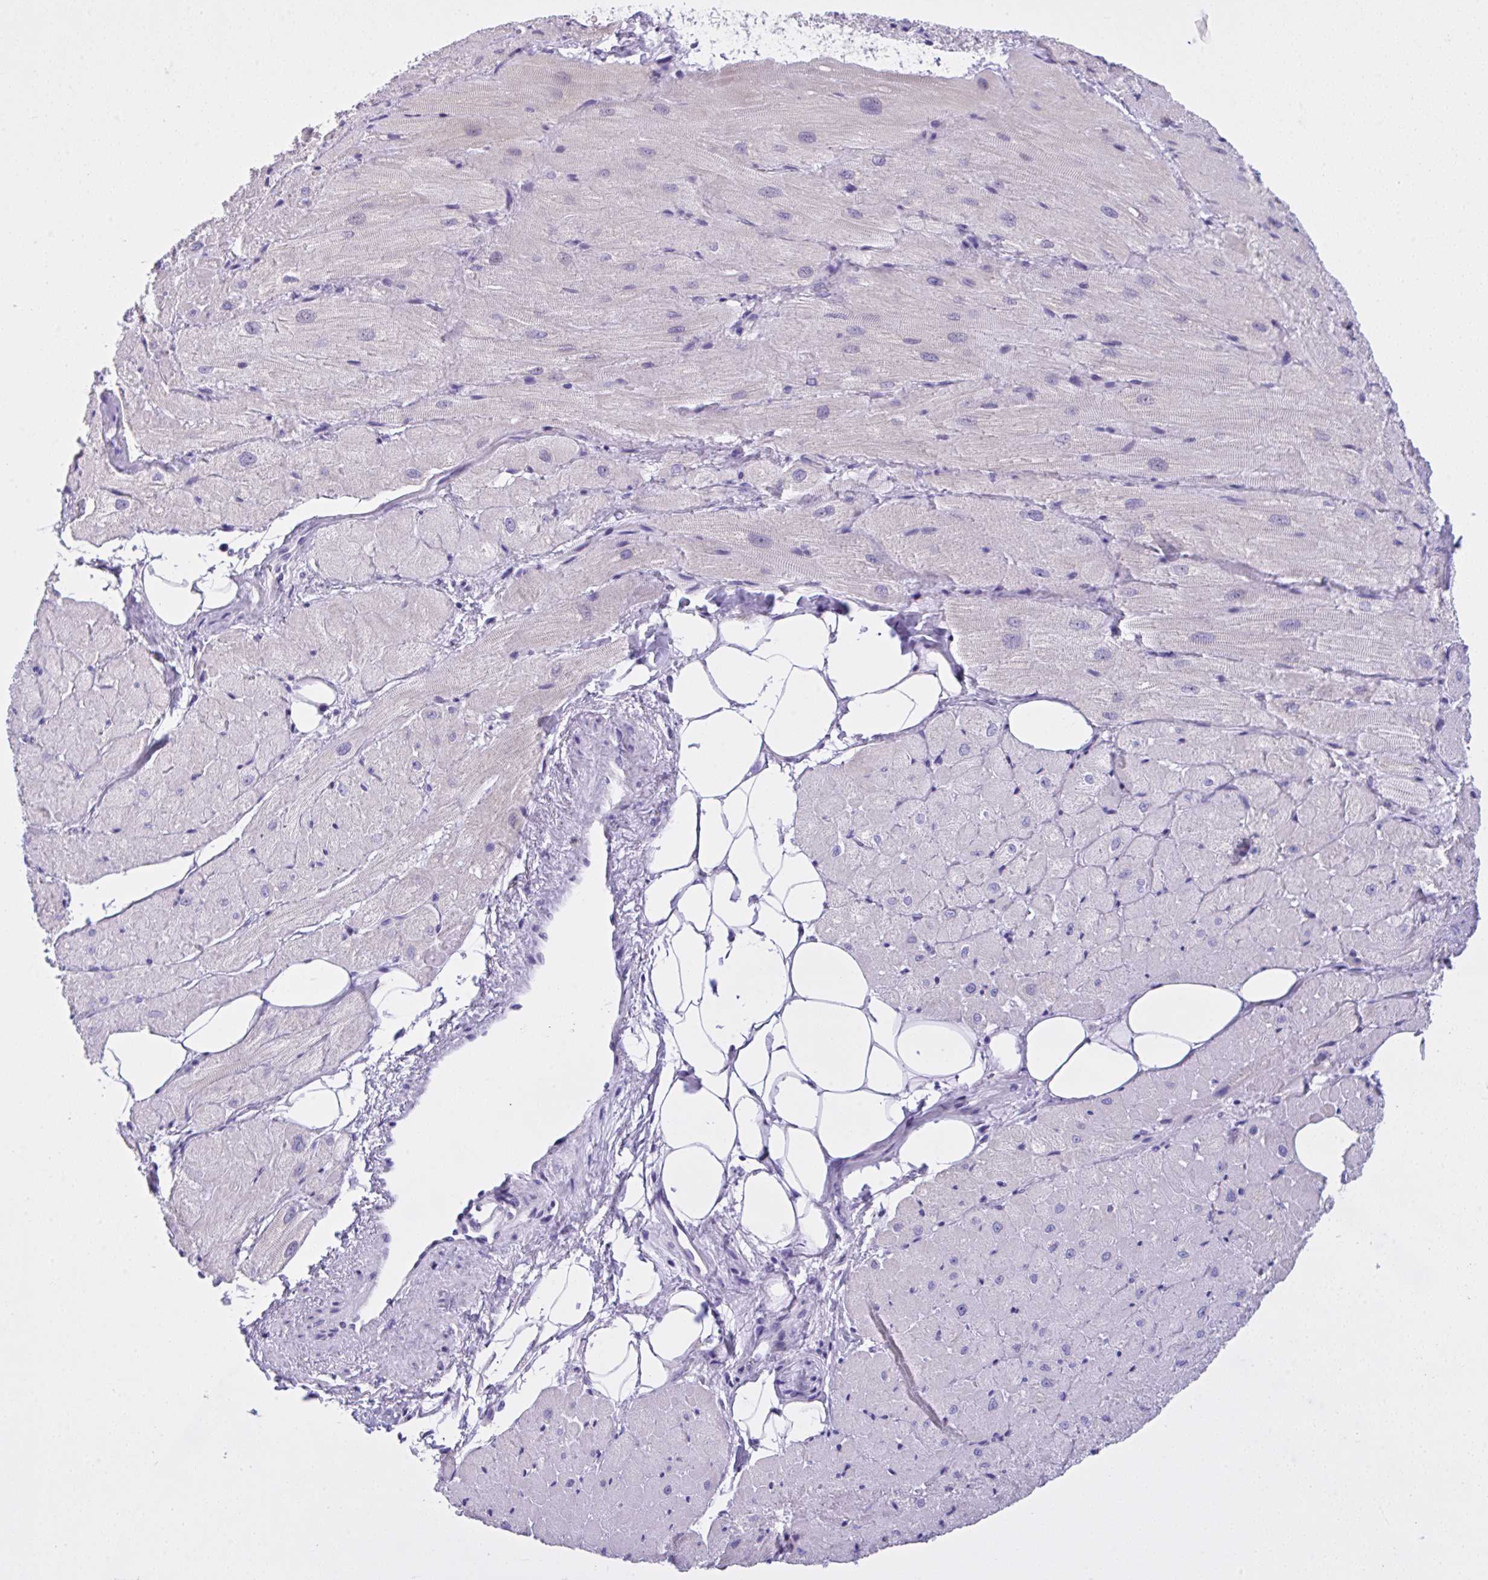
{"staining": {"intensity": "negative", "quantity": "none", "location": "none"}, "tissue": "heart muscle", "cell_type": "Cardiomyocytes", "image_type": "normal", "snomed": [{"axis": "morphology", "description": "Normal tissue, NOS"}, {"axis": "topography", "description": "Heart"}], "caption": "The histopathology image reveals no staining of cardiomyocytes in benign heart muscle.", "gene": "YBX2", "patient": {"sex": "male", "age": 62}}